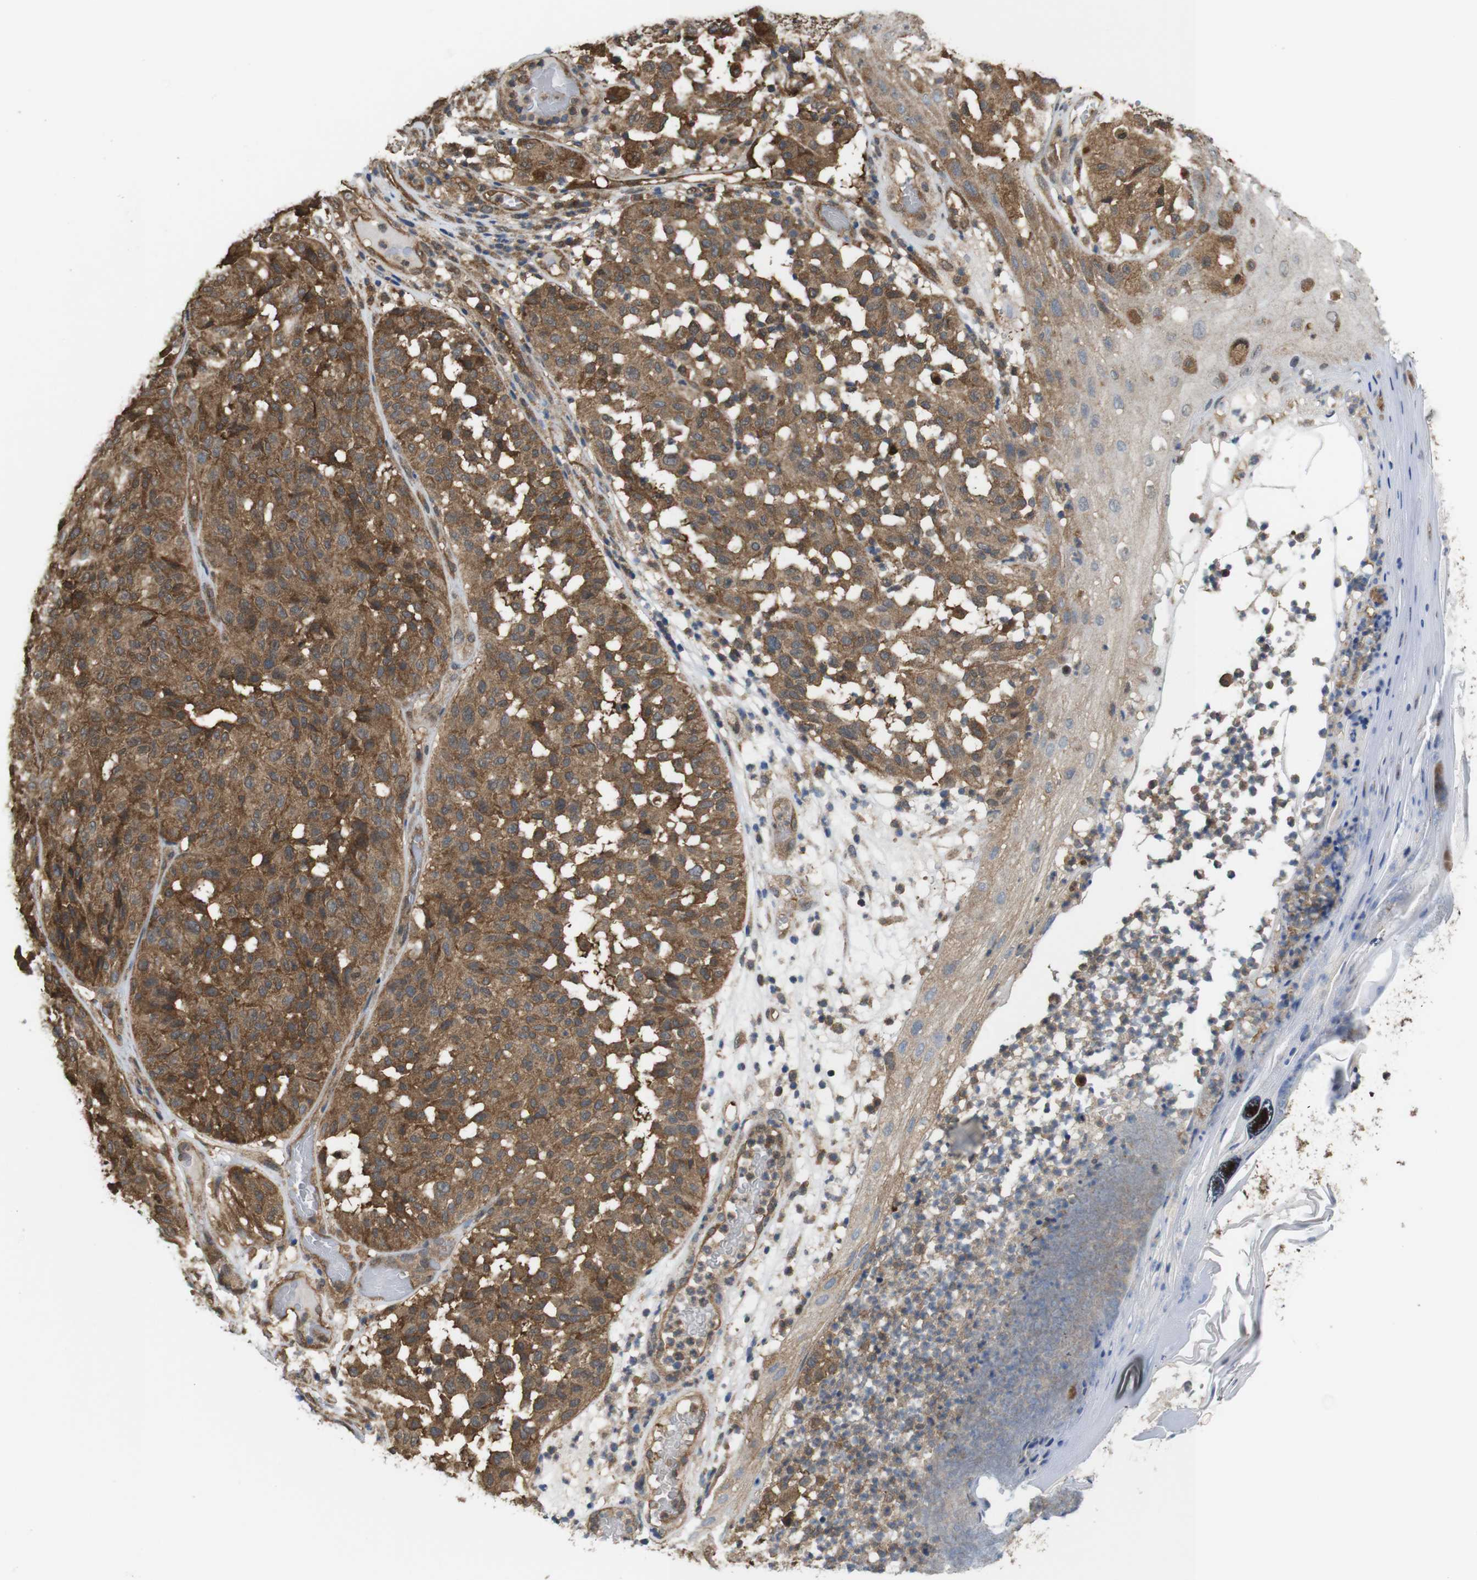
{"staining": {"intensity": "moderate", "quantity": ">75%", "location": "cytoplasmic/membranous"}, "tissue": "melanoma", "cell_type": "Tumor cells", "image_type": "cancer", "snomed": [{"axis": "morphology", "description": "Malignant melanoma, NOS"}, {"axis": "topography", "description": "Skin"}], "caption": "A photomicrograph of human malignant melanoma stained for a protein demonstrates moderate cytoplasmic/membranous brown staining in tumor cells.", "gene": "YWHAG", "patient": {"sex": "female", "age": 46}}